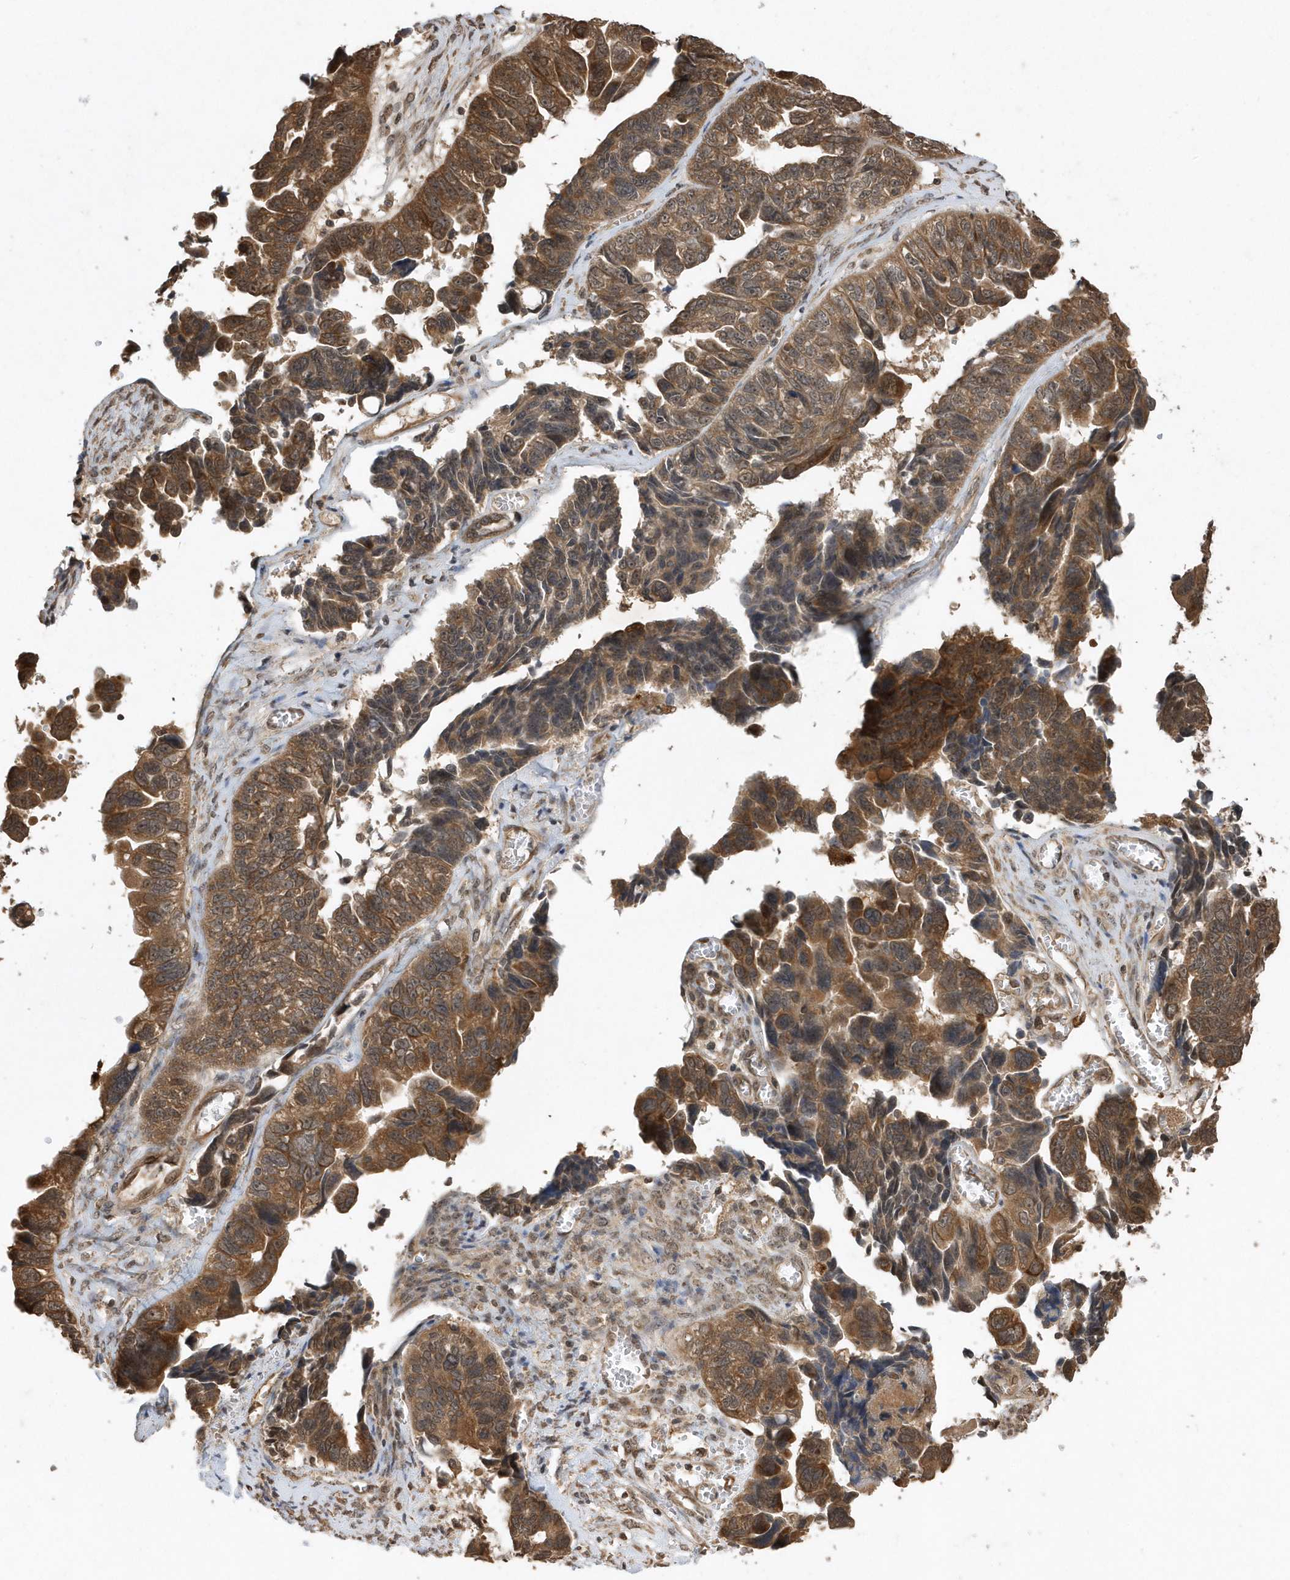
{"staining": {"intensity": "moderate", "quantity": ">75%", "location": "cytoplasmic/membranous"}, "tissue": "ovarian cancer", "cell_type": "Tumor cells", "image_type": "cancer", "snomed": [{"axis": "morphology", "description": "Cystadenocarcinoma, serous, NOS"}, {"axis": "topography", "description": "Ovary"}], "caption": "Protein staining of ovarian serous cystadenocarcinoma tissue exhibits moderate cytoplasmic/membranous staining in approximately >75% of tumor cells.", "gene": "WASHC5", "patient": {"sex": "female", "age": 79}}